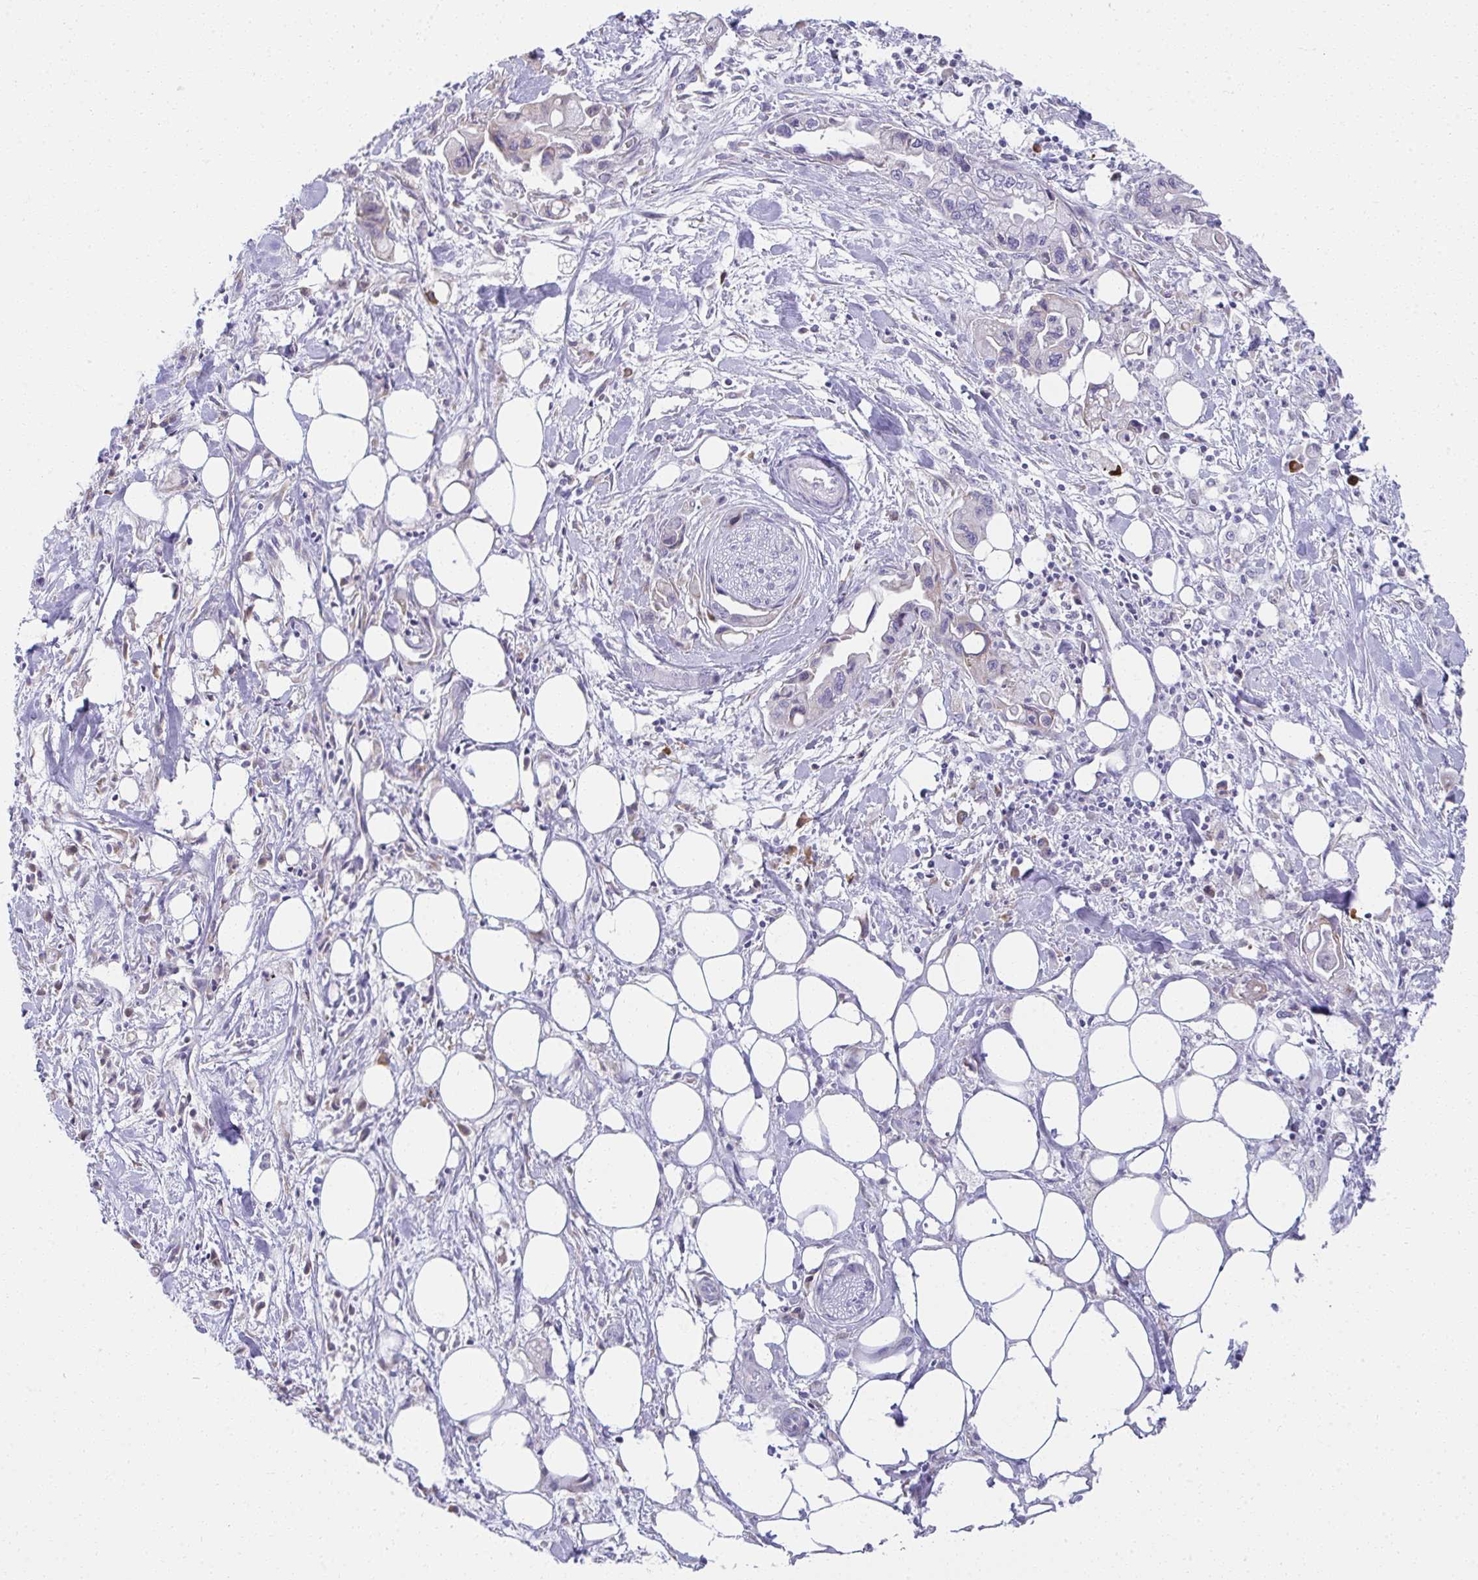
{"staining": {"intensity": "negative", "quantity": "none", "location": "none"}, "tissue": "pancreatic cancer", "cell_type": "Tumor cells", "image_type": "cancer", "snomed": [{"axis": "morphology", "description": "Adenocarcinoma, NOS"}, {"axis": "topography", "description": "Pancreas"}], "caption": "DAB (3,3'-diaminobenzidine) immunohistochemical staining of human adenocarcinoma (pancreatic) demonstrates no significant expression in tumor cells.", "gene": "FASLG", "patient": {"sex": "male", "age": 61}}